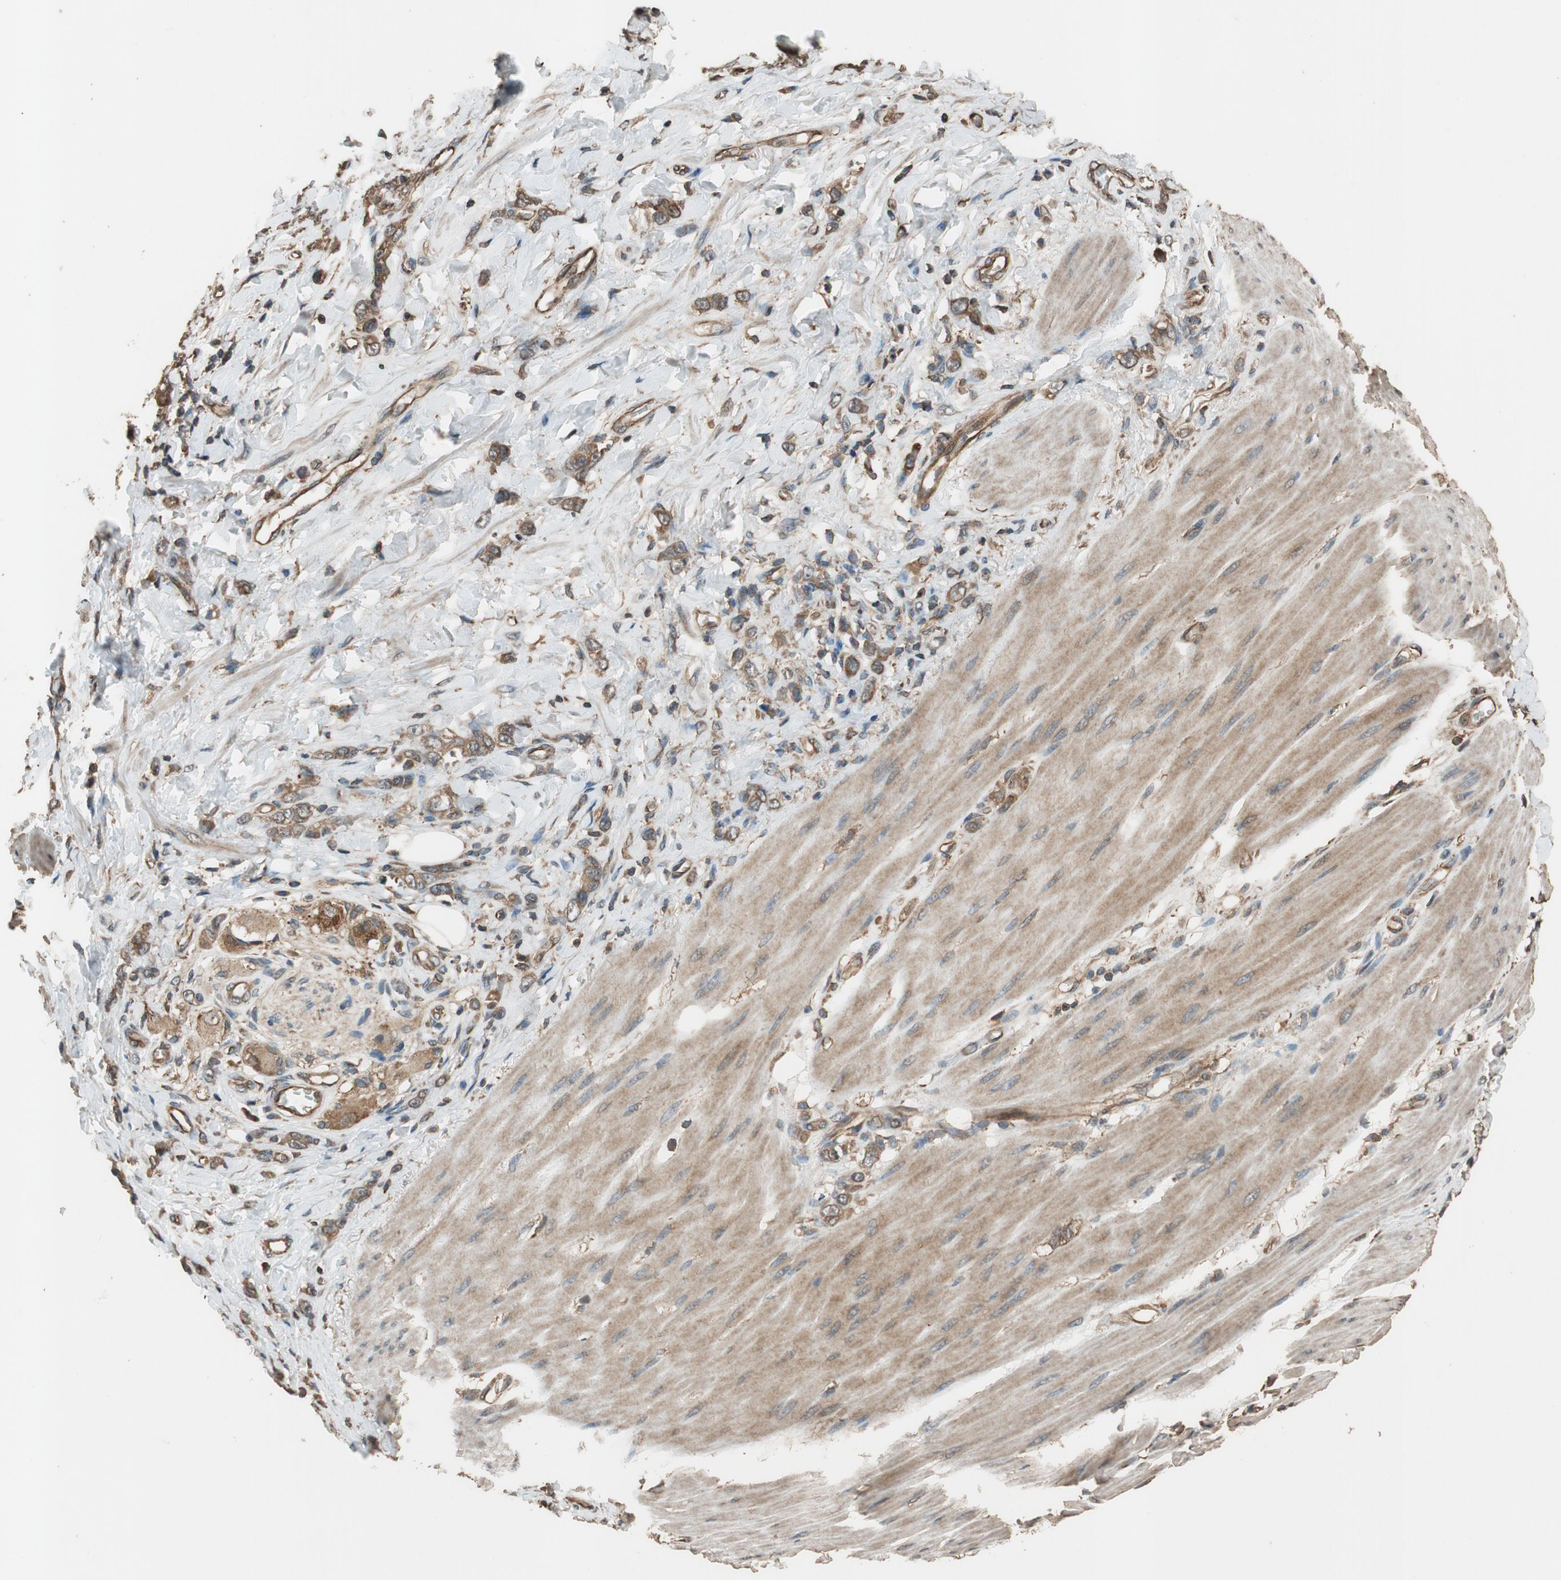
{"staining": {"intensity": "moderate", "quantity": ">75%", "location": "cytoplasmic/membranous"}, "tissue": "stomach cancer", "cell_type": "Tumor cells", "image_type": "cancer", "snomed": [{"axis": "morphology", "description": "Adenocarcinoma, NOS"}, {"axis": "topography", "description": "Stomach"}], "caption": "Adenocarcinoma (stomach) tissue shows moderate cytoplasmic/membranous positivity in about >75% of tumor cells, visualized by immunohistochemistry. Immunohistochemistry stains the protein of interest in brown and the nuclei are stained blue.", "gene": "MST1R", "patient": {"sex": "male", "age": 82}}